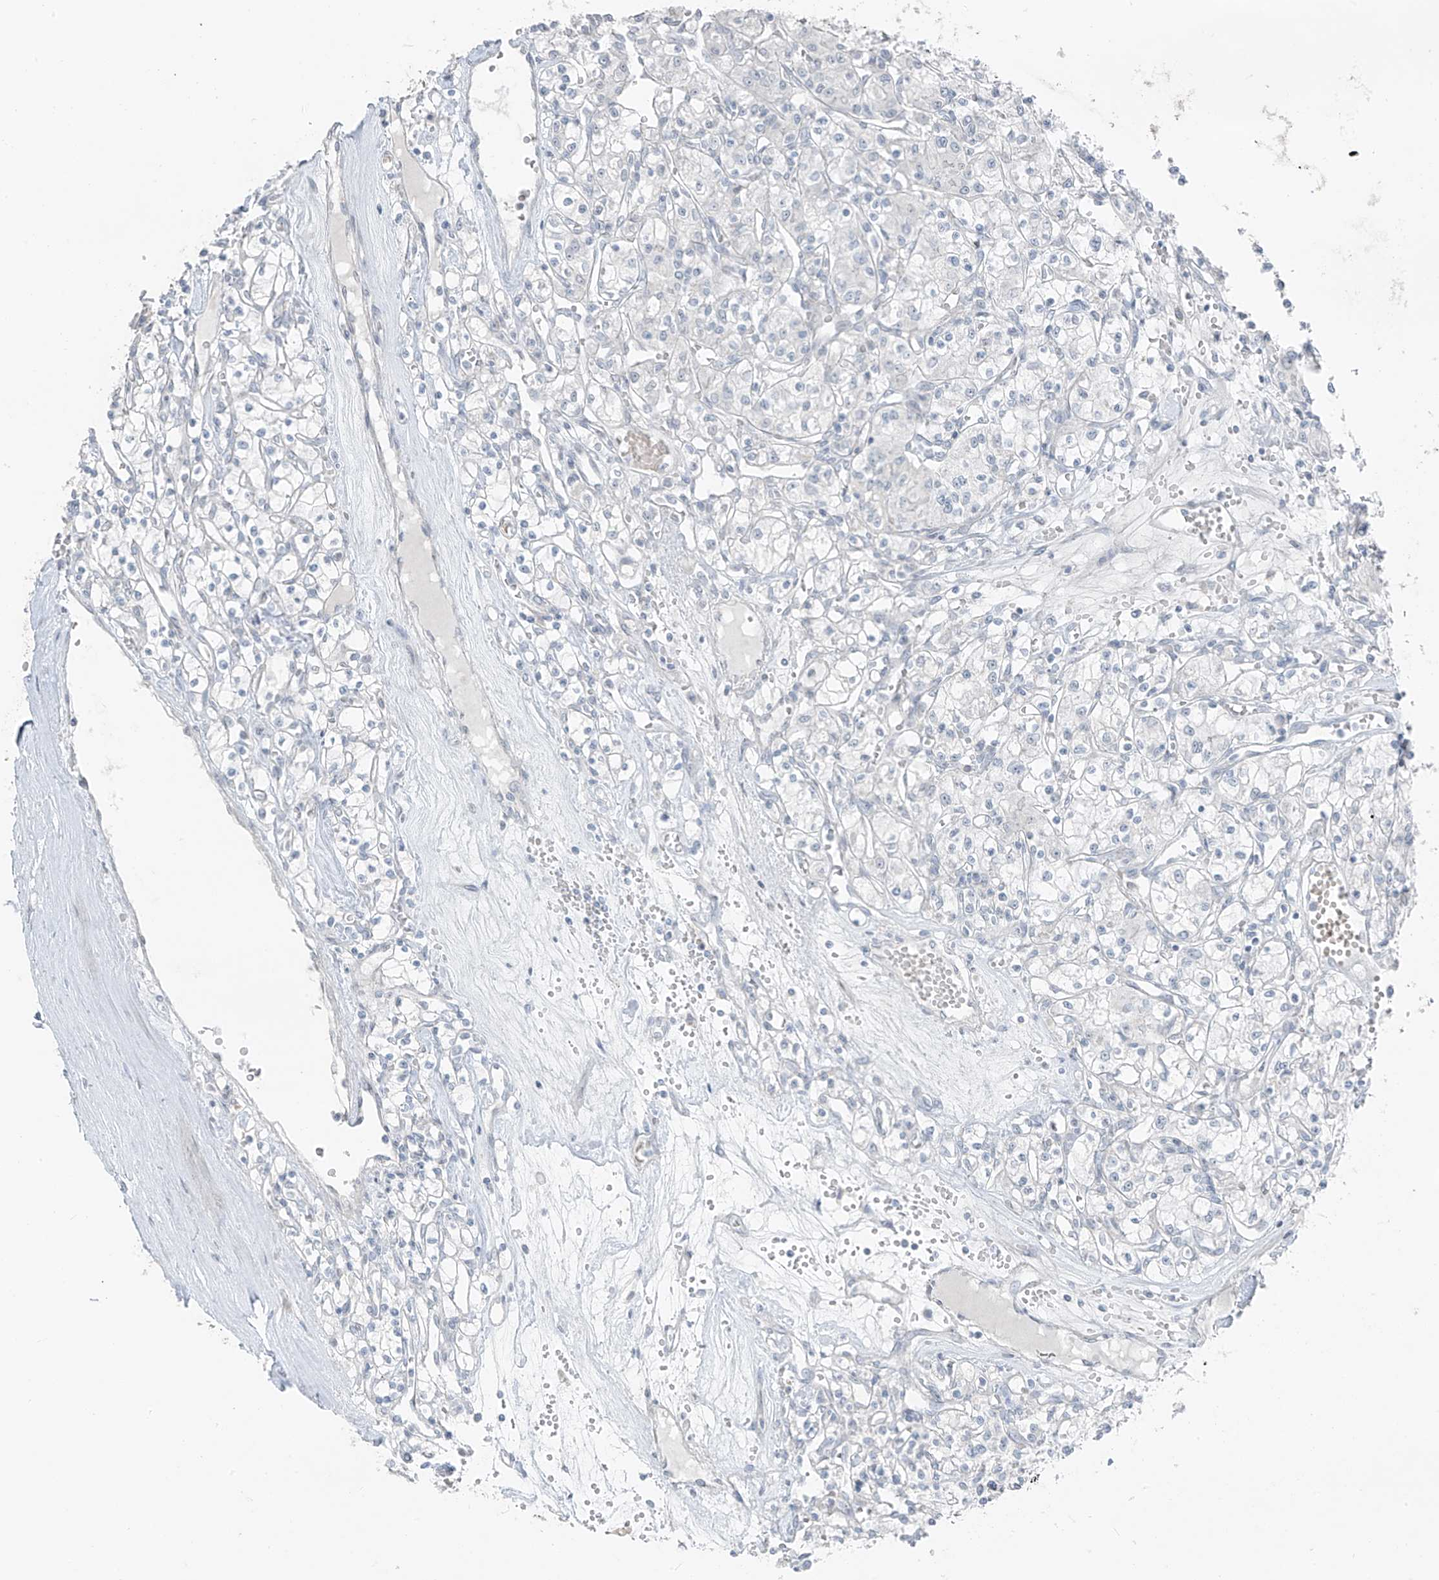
{"staining": {"intensity": "negative", "quantity": "none", "location": "none"}, "tissue": "renal cancer", "cell_type": "Tumor cells", "image_type": "cancer", "snomed": [{"axis": "morphology", "description": "Adenocarcinoma, NOS"}, {"axis": "topography", "description": "Kidney"}], "caption": "DAB immunohistochemical staining of human renal cancer (adenocarcinoma) displays no significant expression in tumor cells. The staining was performed using DAB to visualize the protein expression in brown, while the nuclei were stained in blue with hematoxylin (Magnification: 20x).", "gene": "PRDM6", "patient": {"sex": "female", "age": 59}}